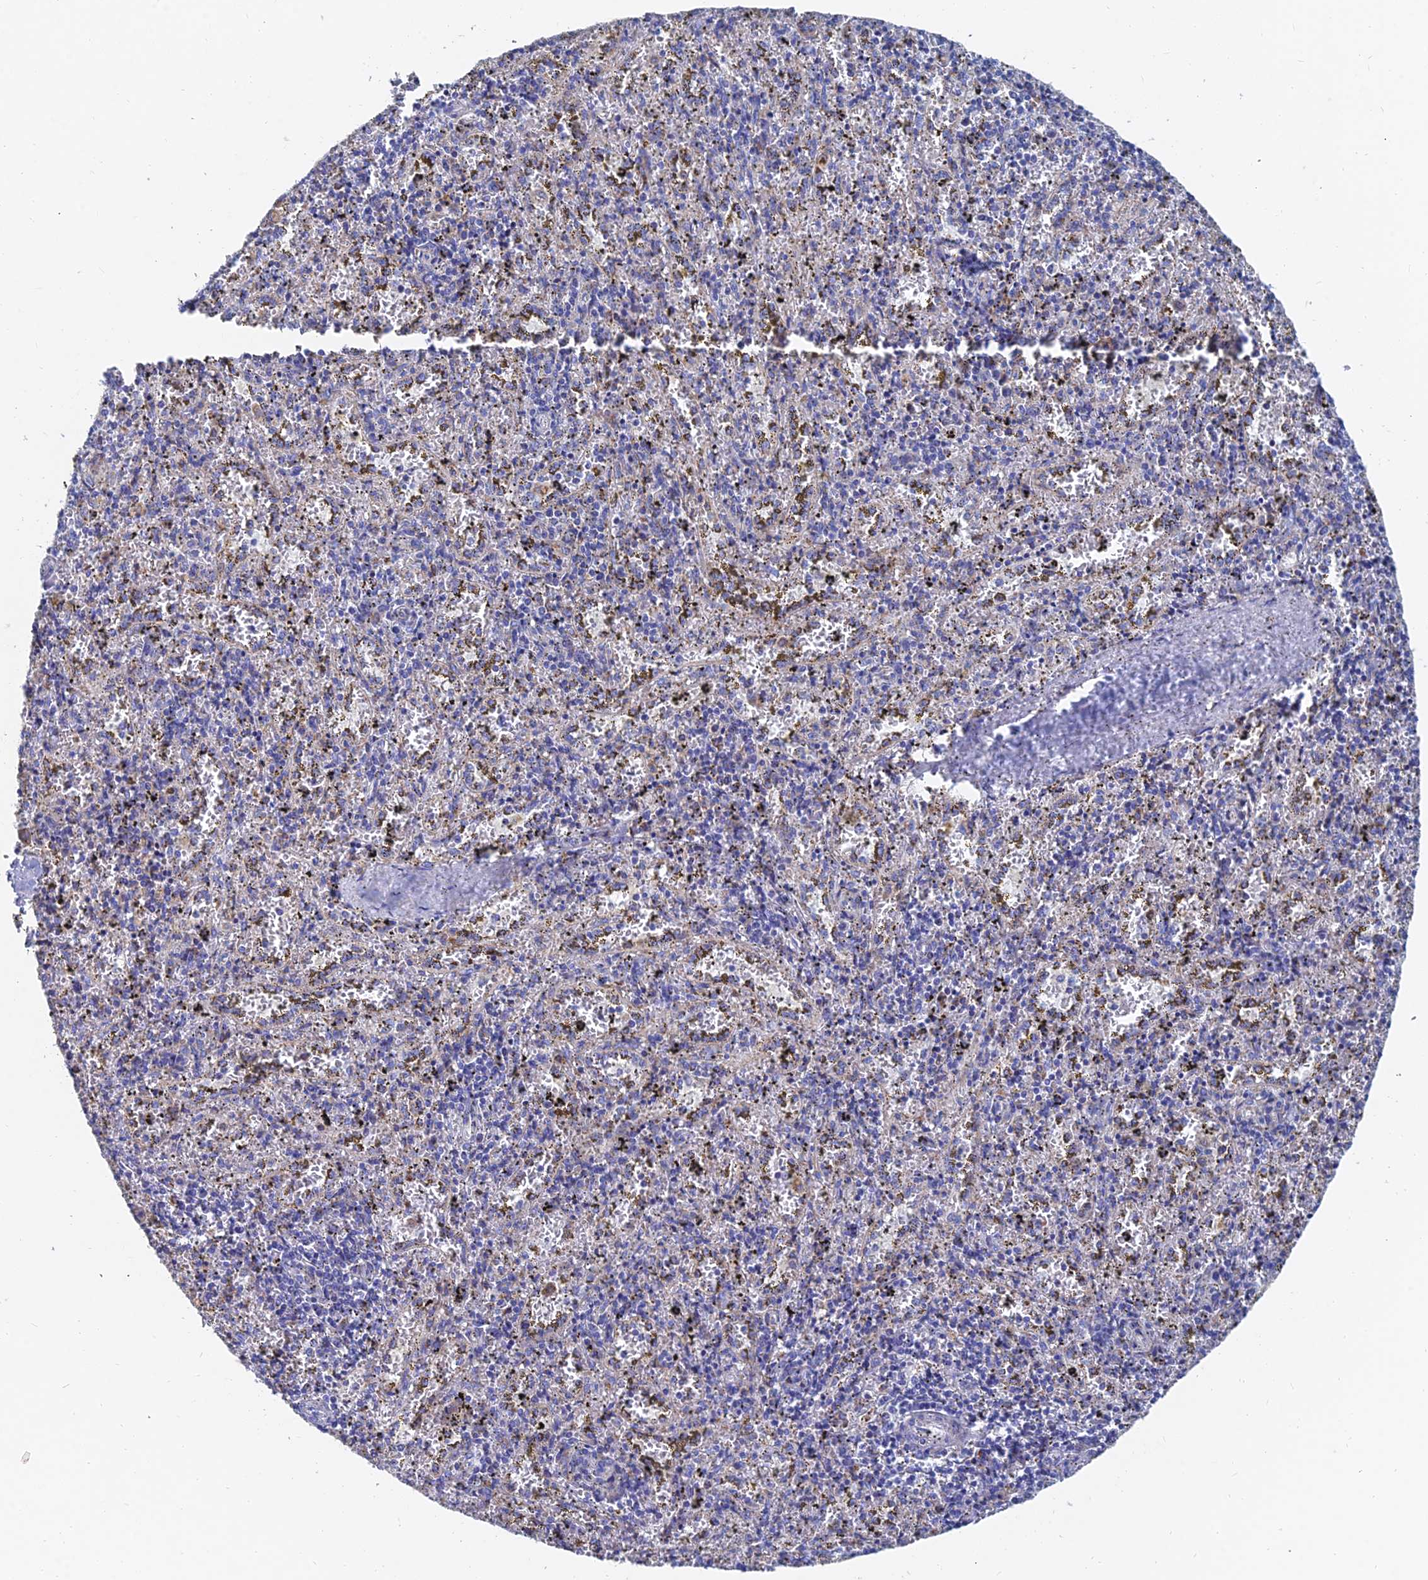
{"staining": {"intensity": "moderate", "quantity": "<25%", "location": "cytoplasmic/membranous"}, "tissue": "spleen", "cell_type": "Cells in red pulp", "image_type": "normal", "snomed": [{"axis": "morphology", "description": "Normal tissue, NOS"}, {"axis": "topography", "description": "Spleen"}], "caption": "The image demonstrates staining of unremarkable spleen, revealing moderate cytoplasmic/membranous protein expression (brown color) within cells in red pulp.", "gene": "SPNS1", "patient": {"sex": "male", "age": 11}}